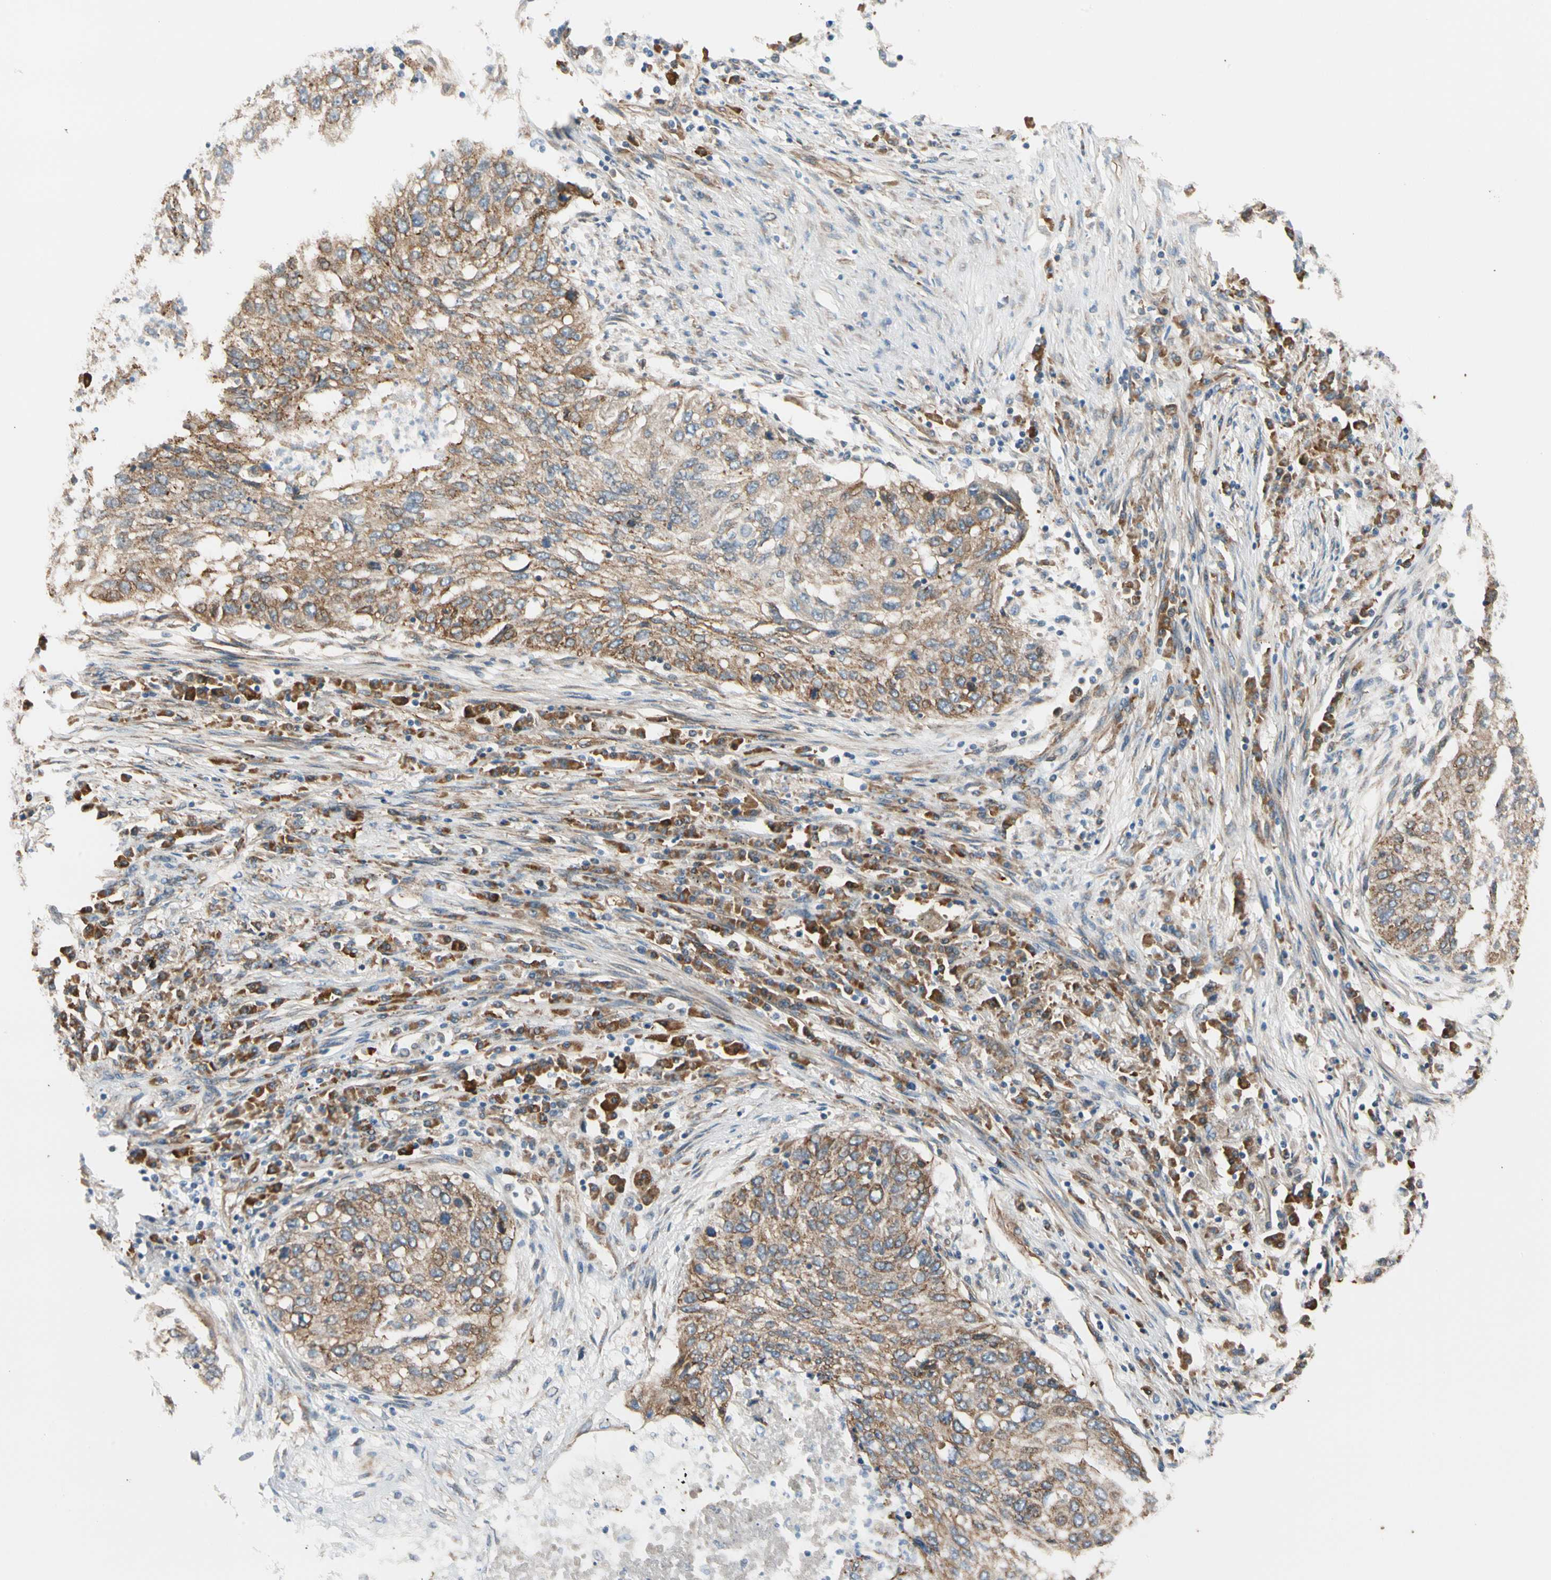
{"staining": {"intensity": "strong", "quantity": ">75%", "location": "cytoplasmic/membranous"}, "tissue": "lung cancer", "cell_type": "Tumor cells", "image_type": "cancer", "snomed": [{"axis": "morphology", "description": "Squamous cell carcinoma, NOS"}, {"axis": "topography", "description": "Lung"}], "caption": "Immunohistochemistry photomicrograph of lung cancer stained for a protein (brown), which shows high levels of strong cytoplasmic/membranous positivity in approximately >75% of tumor cells.", "gene": "LIMK2", "patient": {"sex": "female", "age": 63}}